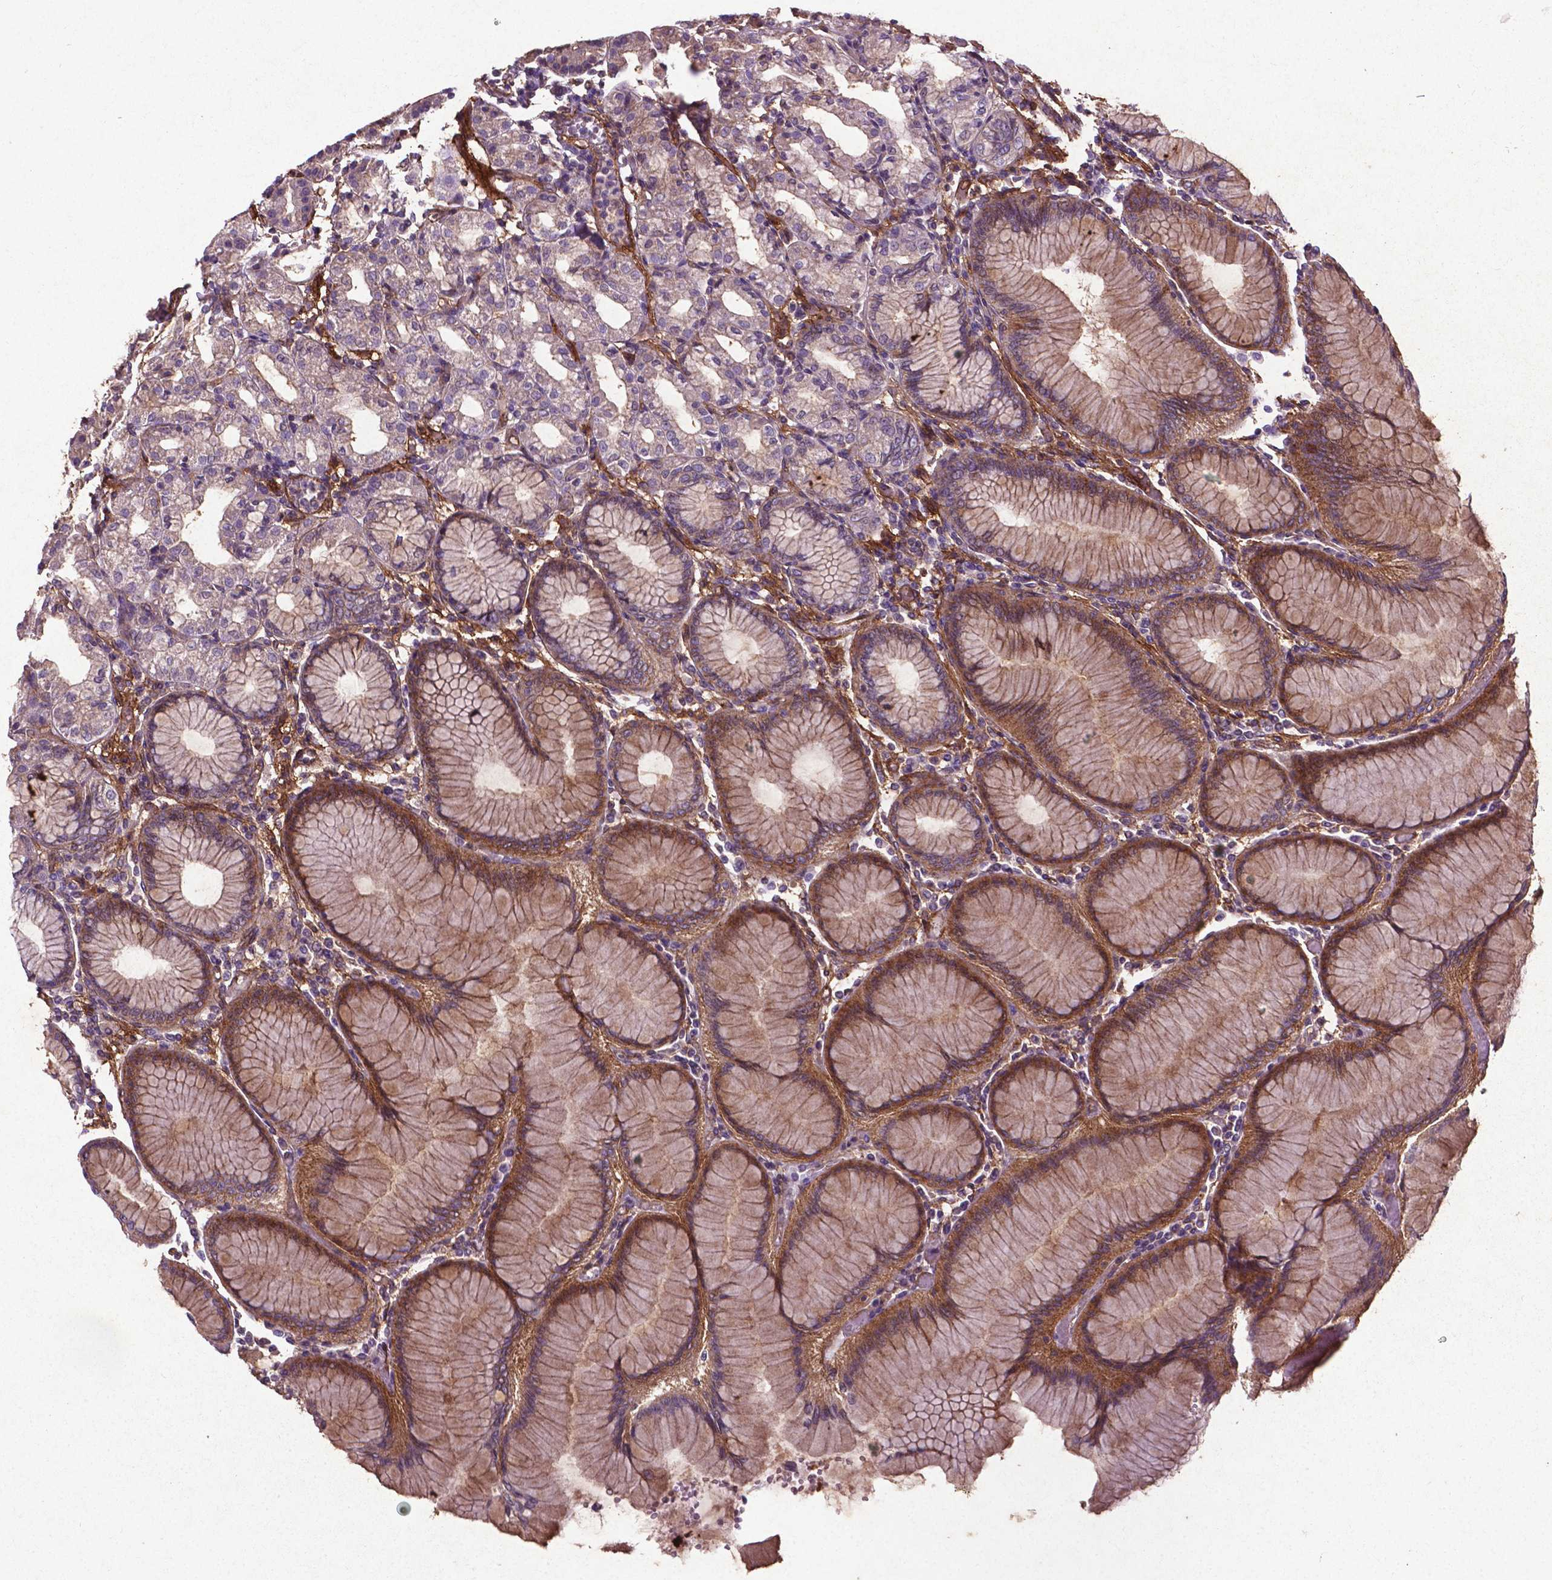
{"staining": {"intensity": "moderate", "quantity": "25%-75%", "location": "cytoplasmic/membranous"}, "tissue": "stomach", "cell_type": "Glandular cells", "image_type": "normal", "snomed": [{"axis": "morphology", "description": "Normal tissue, NOS"}, {"axis": "topography", "description": "Skeletal muscle"}, {"axis": "topography", "description": "Stomach"}], "caption": "High-magnification brightfield microscopy of normal stomach stained with DAB (3,3'-diaminobenzidine) (brown) and counterstained with hematoxylin (blue). glandular cells exhibit moderate cytoplasmic/membranous staining is appreciated in about25%-75% of cells.", "gene": "RRAS", "patient": {"sex": "female", "age": 57}}